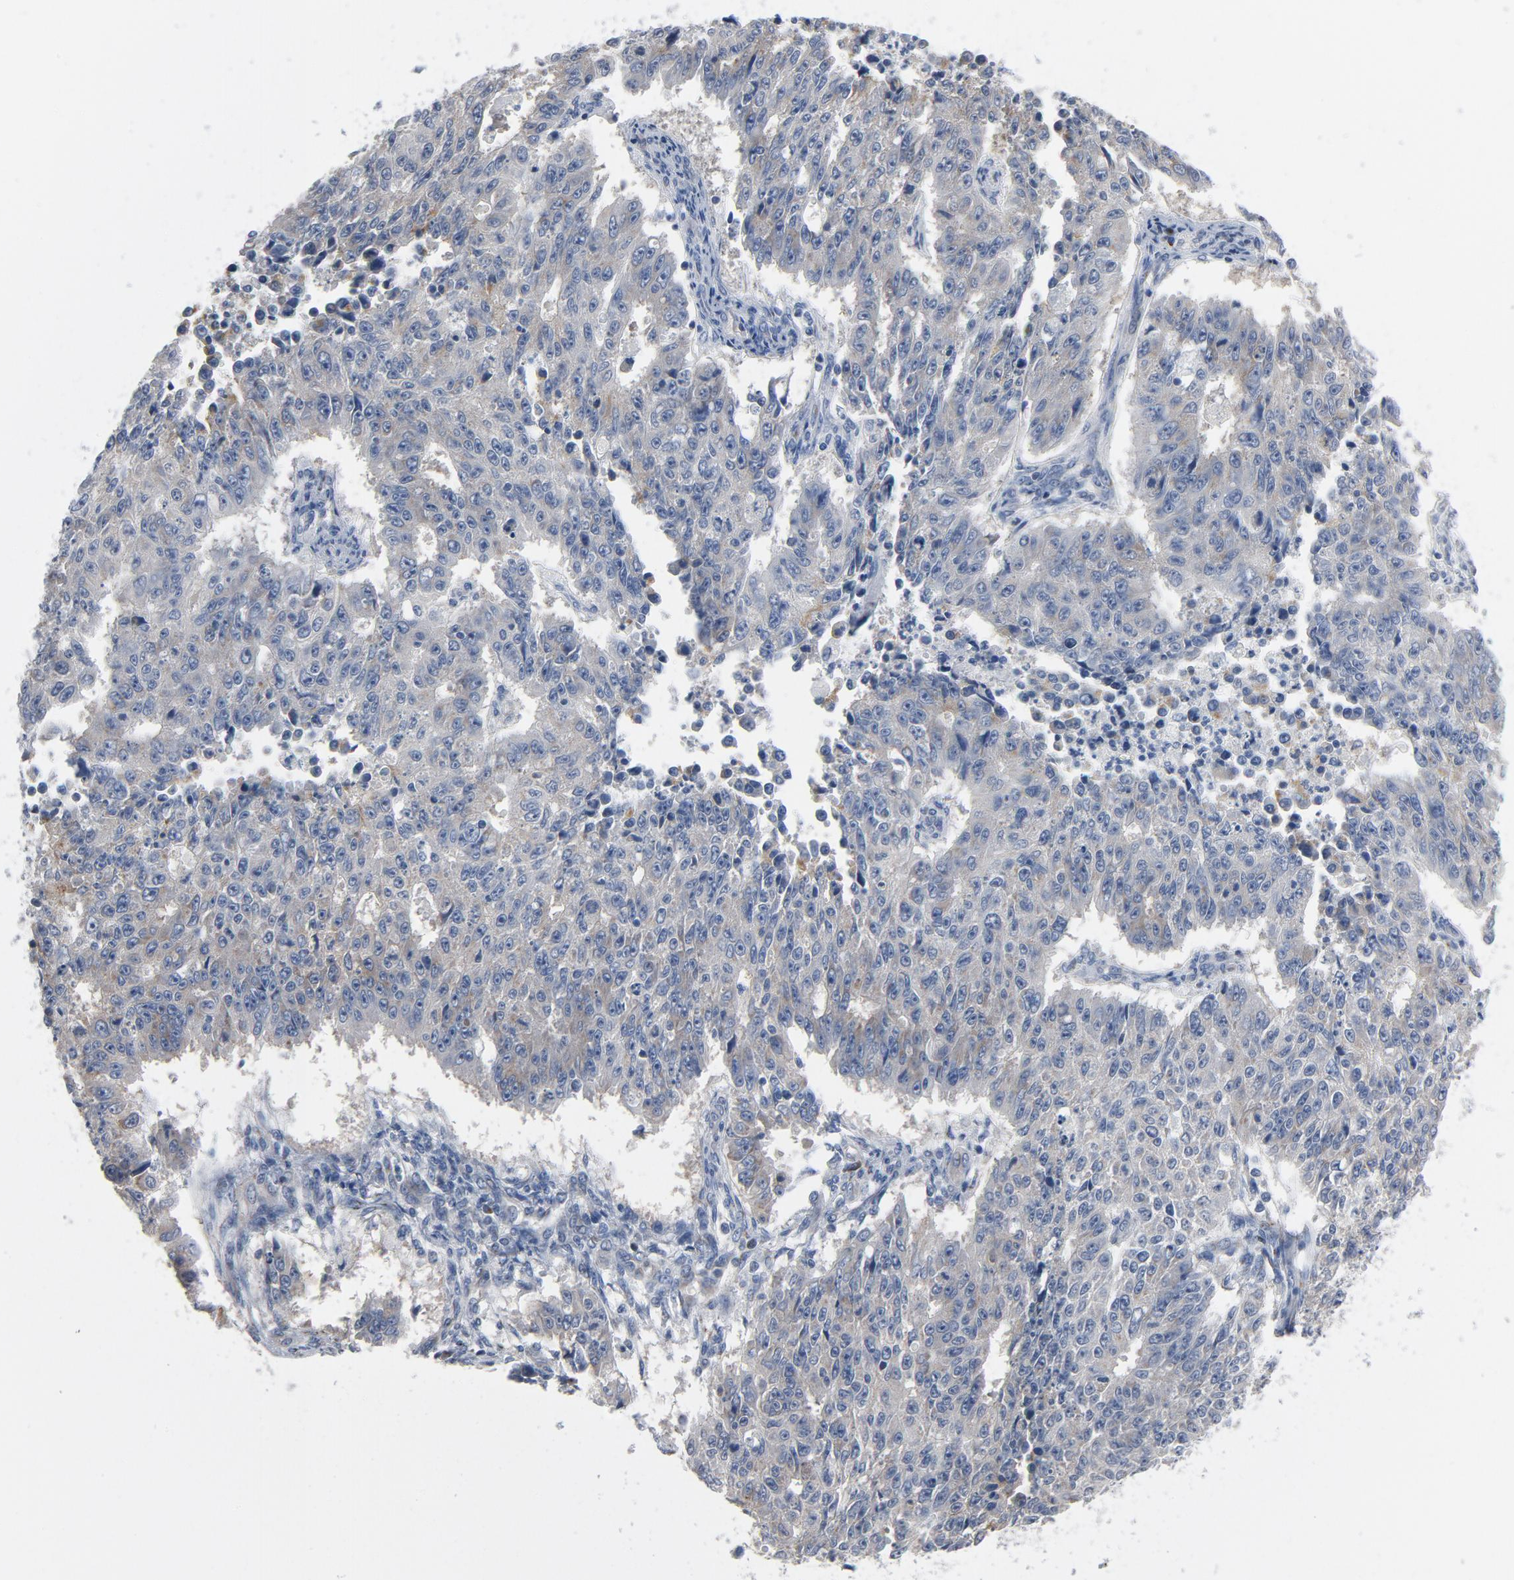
{"staining": {"intensity": "weak", "quantity": "25%-75%", "location": "cytoplasmic/membranous"}, "tissue": "endometrial cancer", "cell_type": "Tumor cells", "image_type": "cancer", "snomed": [{"axis": "morphology", "description": "Adenocarcinoma, NOS"}, {"axis": "topography", "description": "Endometrium"}], "caption": "DAB (3,3'-diaminobenzidine) immunohistochemical staining of endometrial adenocarcinoma displays weak cytoplasmic/membranous protein staining in approximately 25%-75% of tumor cells.", "gene": "YIPF6", "patient": {"sex": "female", "age": 42}}